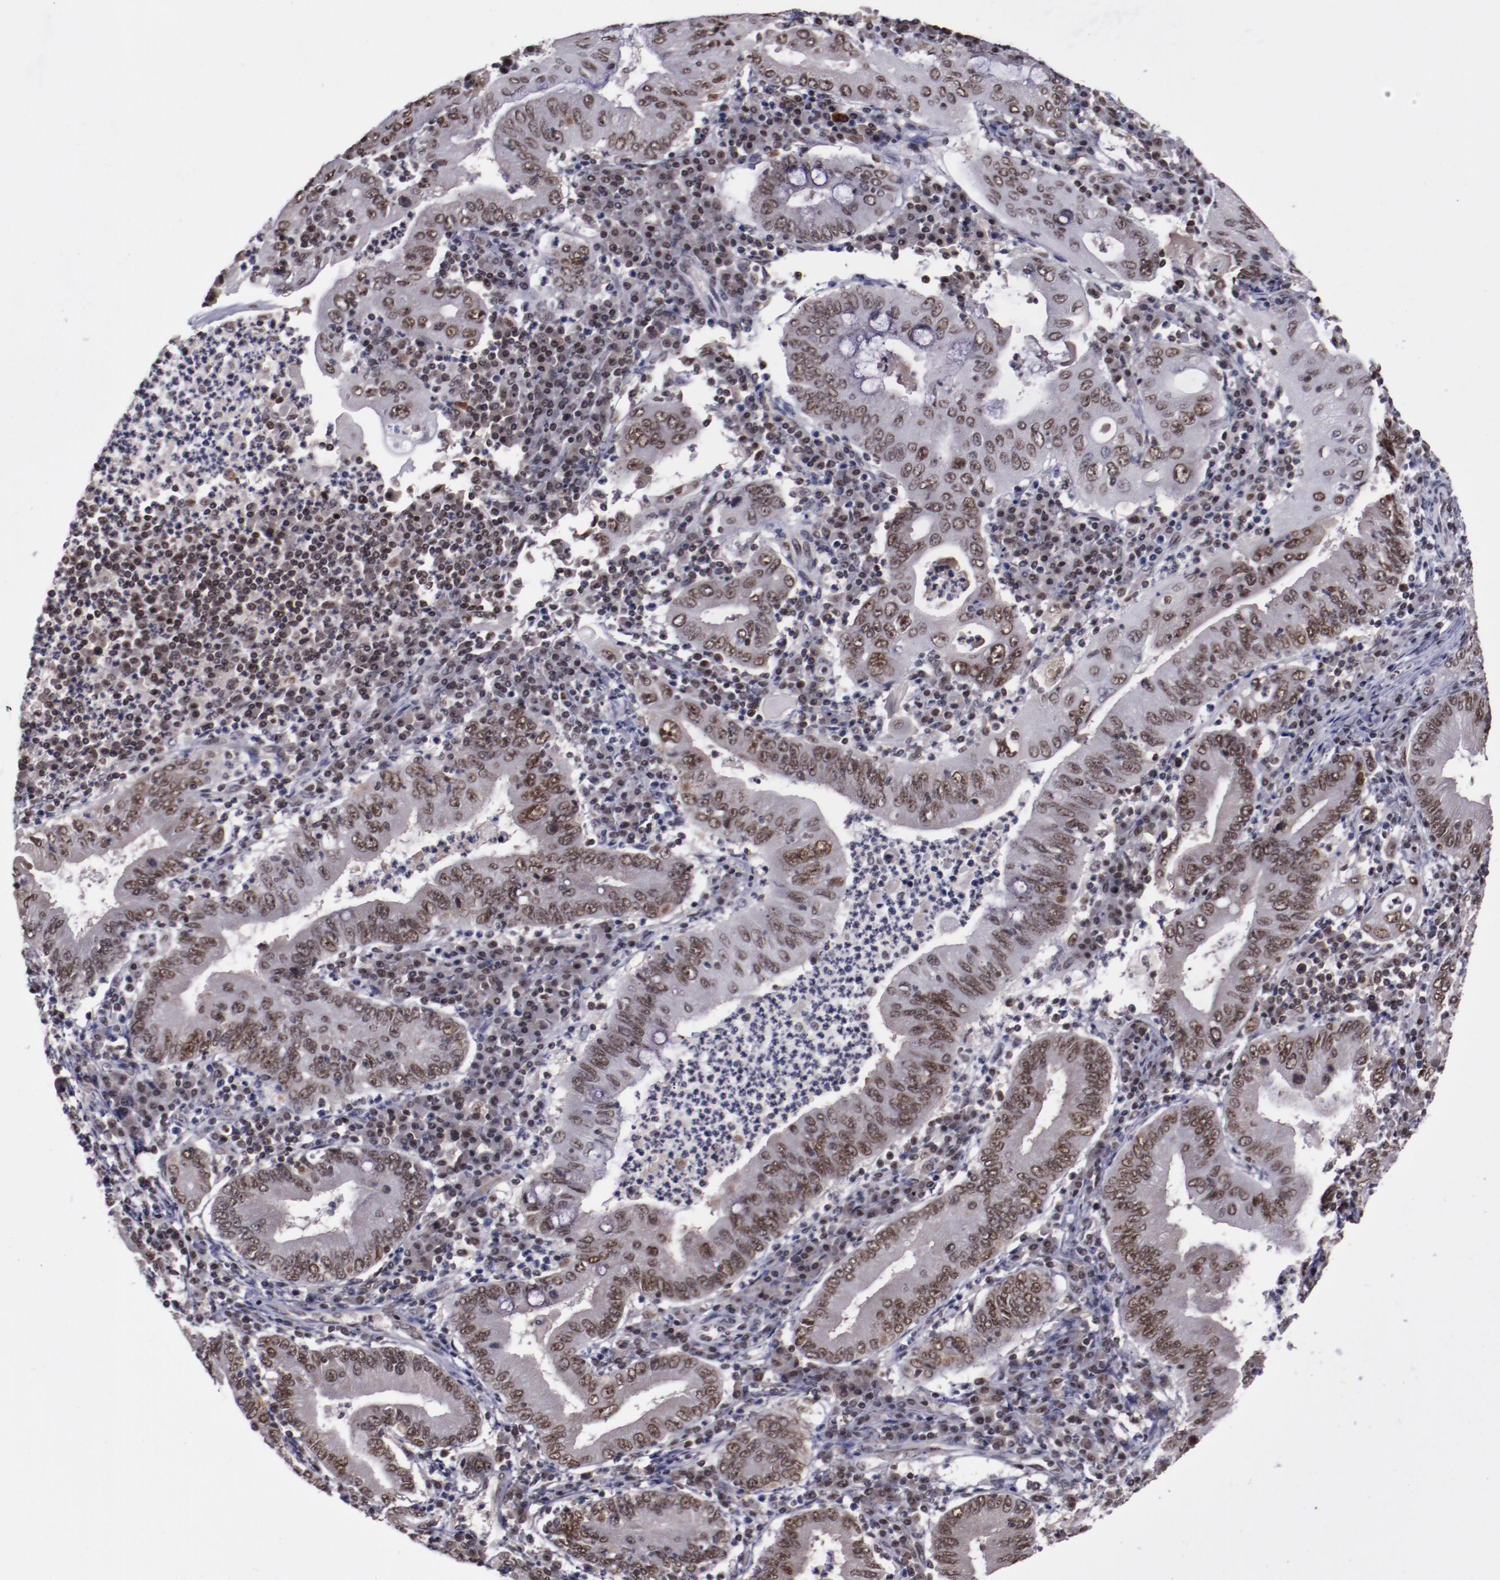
{"staining": {"intensity": "moderate", "quantity": ">75%", "location": "nuclear"}, "tissue": "stomach cancer", "cell_type": "Tumor cells", "image_type": "cancer", "snomed": [{"axis": "morphology", "description": "Normal tissue, NOS"}, {"axis": "morphology", "description": "Adenocarcinoma, NOS"}, {"axis": "topography", "description": "Esophagus"}, {"axis": "topography", "description": "Stomach, upper"}, {"axis": "topography", "description": "Peripheral nerve tissue"}], "caption": "DAB immunohistochemical staining of stomach adenocarcinoma shows moderate nuclear protein expression in about >75% of tumor cells.", "gene": "ERH", "patient": {"sex": "male", "age": 62}}